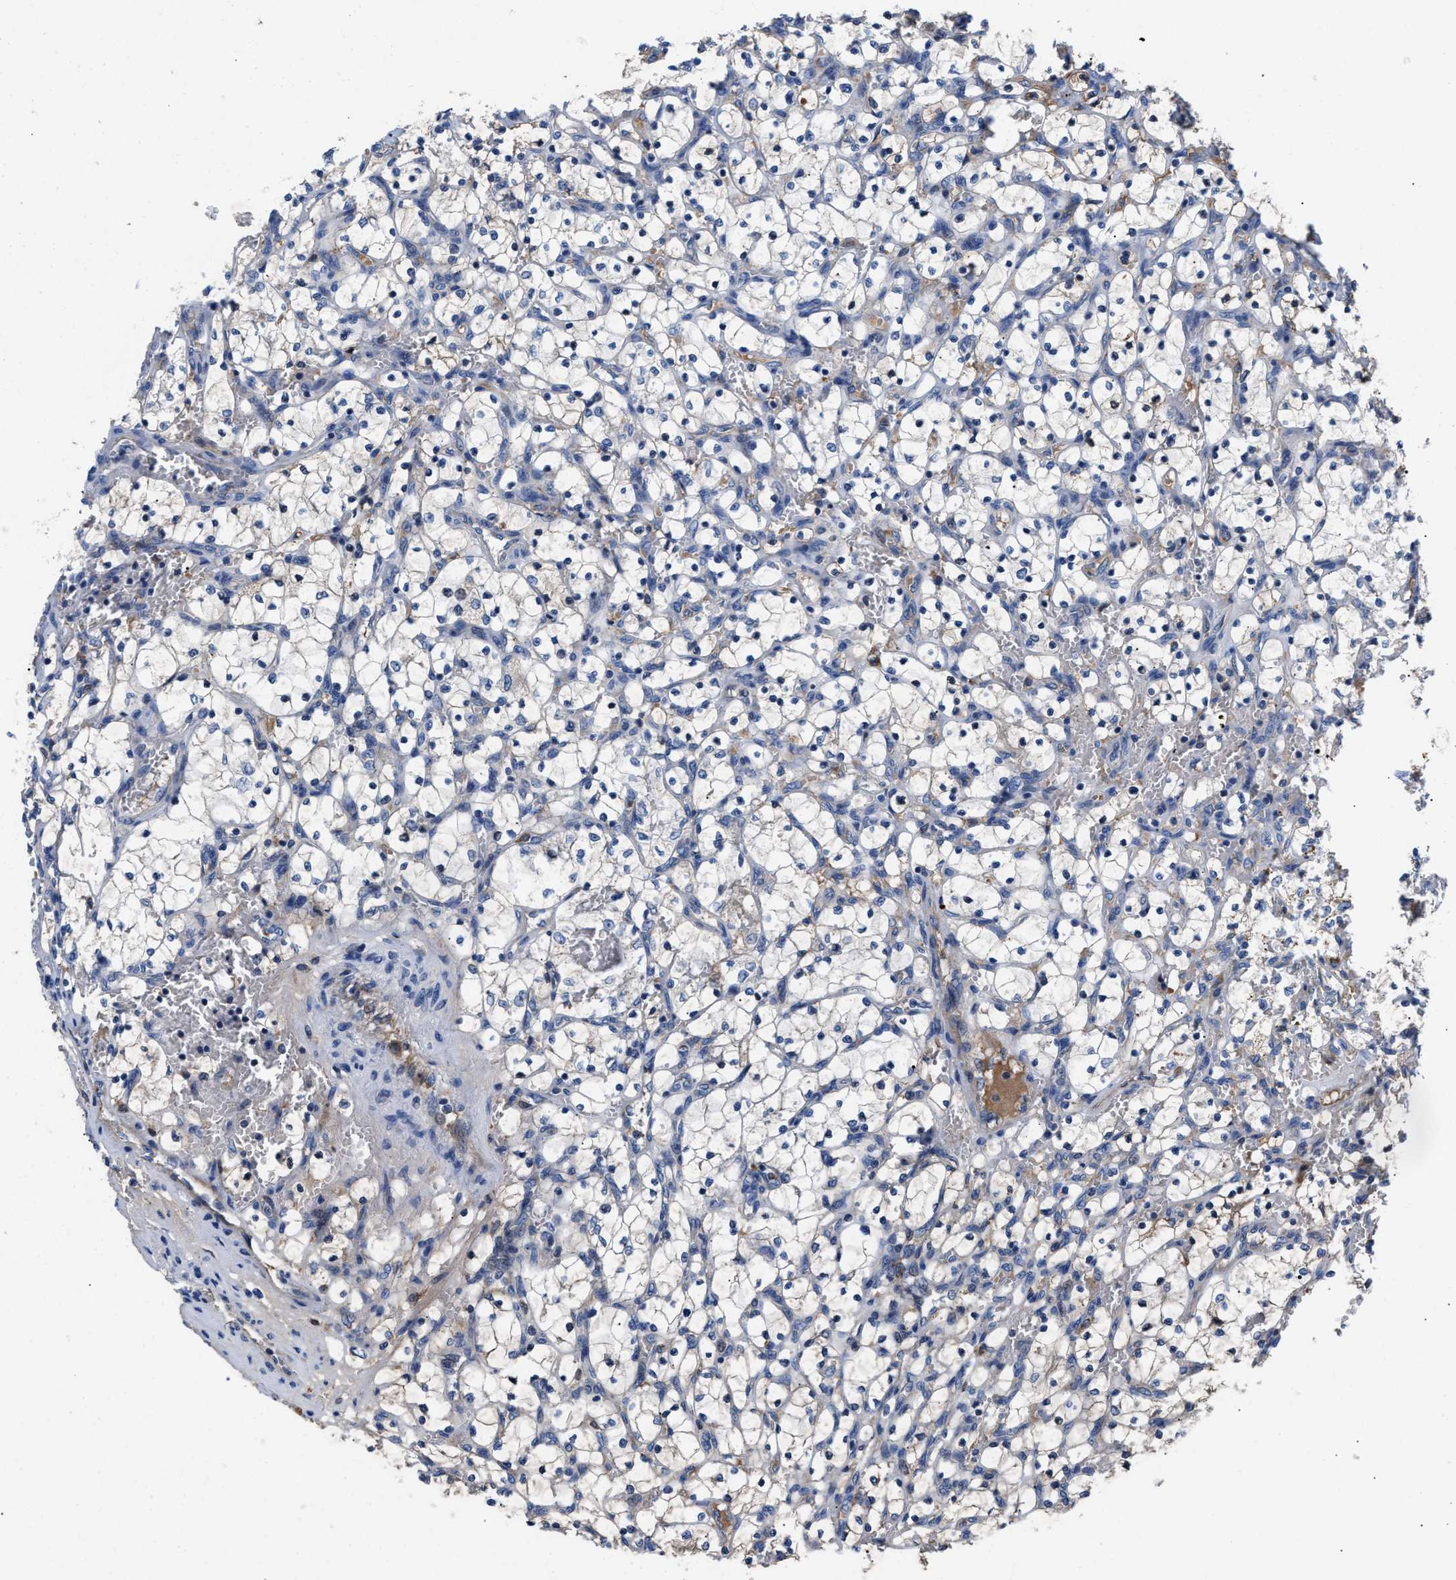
{"staining": {"intensity": "negative", "quantity": "none", "location": "none"}, "tissue": "renal cancer", "cell_type": "Tumor cells", "image_type": "cancer", "snomed": [{"axis": "morphology", "description": "Adenocarcinoma, NOS"}, {"axis": "topography", "description": "Kidney"}], "caption": "Histopathology image shows no significant protein positivity in tumor cells of renal cancer (adenocarcinoma). Brightfield microscopy of immunohistochemistry stained with DAB (brown) and hematoxylin (blue), captured at high magnification.", "gene": "CCDC171", "patient": {"sex": "female", "age": 69}}